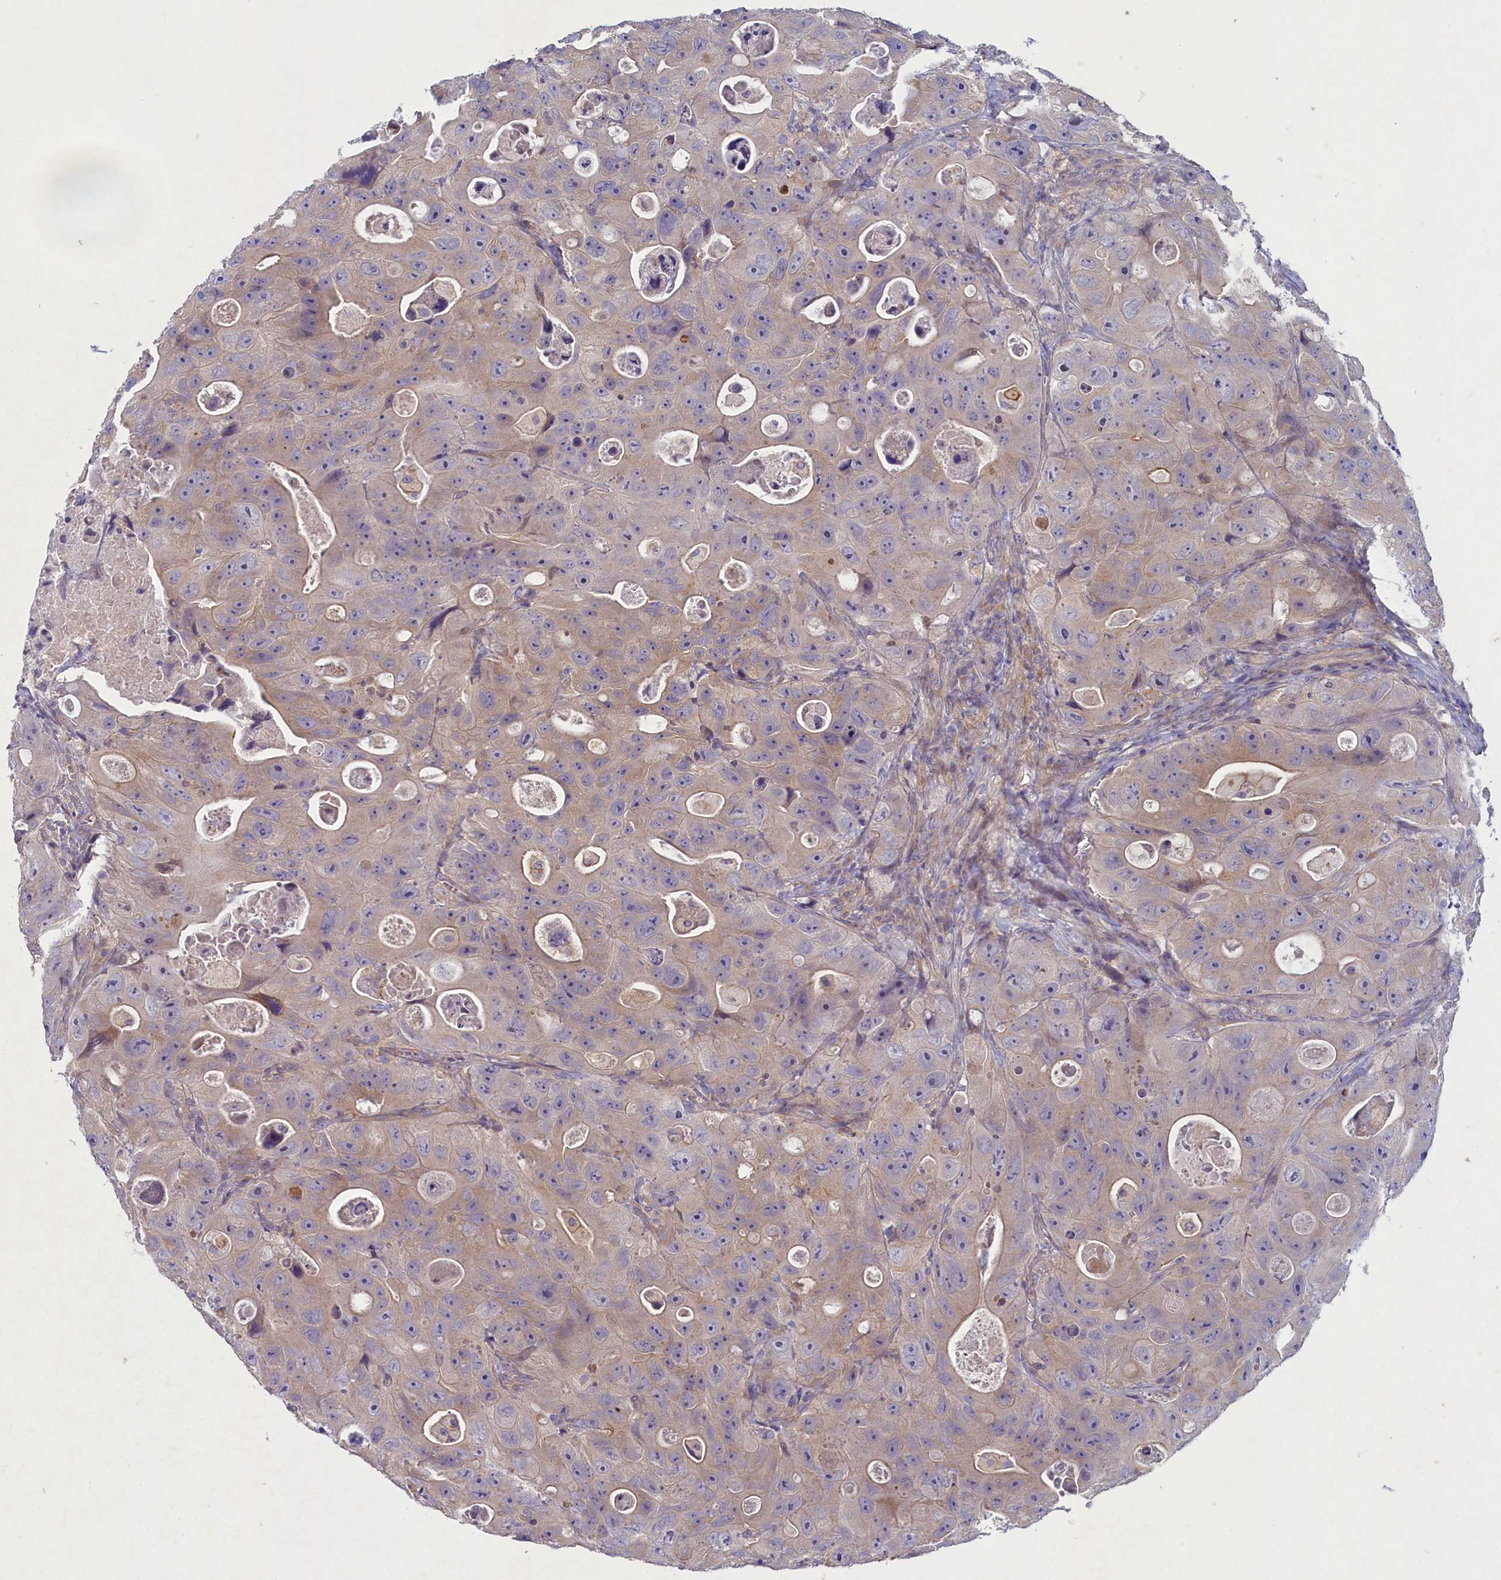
{"staining": {"intensity": "weak", "quantity": ">75%", "location": "cytoplasmic/membranous"}, "tissue": "colorectal cancer", "cell_type": "Tumor cells", "image_type": "cancer", "snomed": [{"axis": "morphology", "description": "Adenocarcinoma, NOS"}, {"axis": "topography", "description": "Colon"}], "caption": "Weak cytoplasmic/membranous protein positivity is identified in approximately >75% of tumor cells in colorectal cancer (adenocarcinoma).", "gene": "PLEKHG6", "patient": {"sex": "female", "age": 46}}